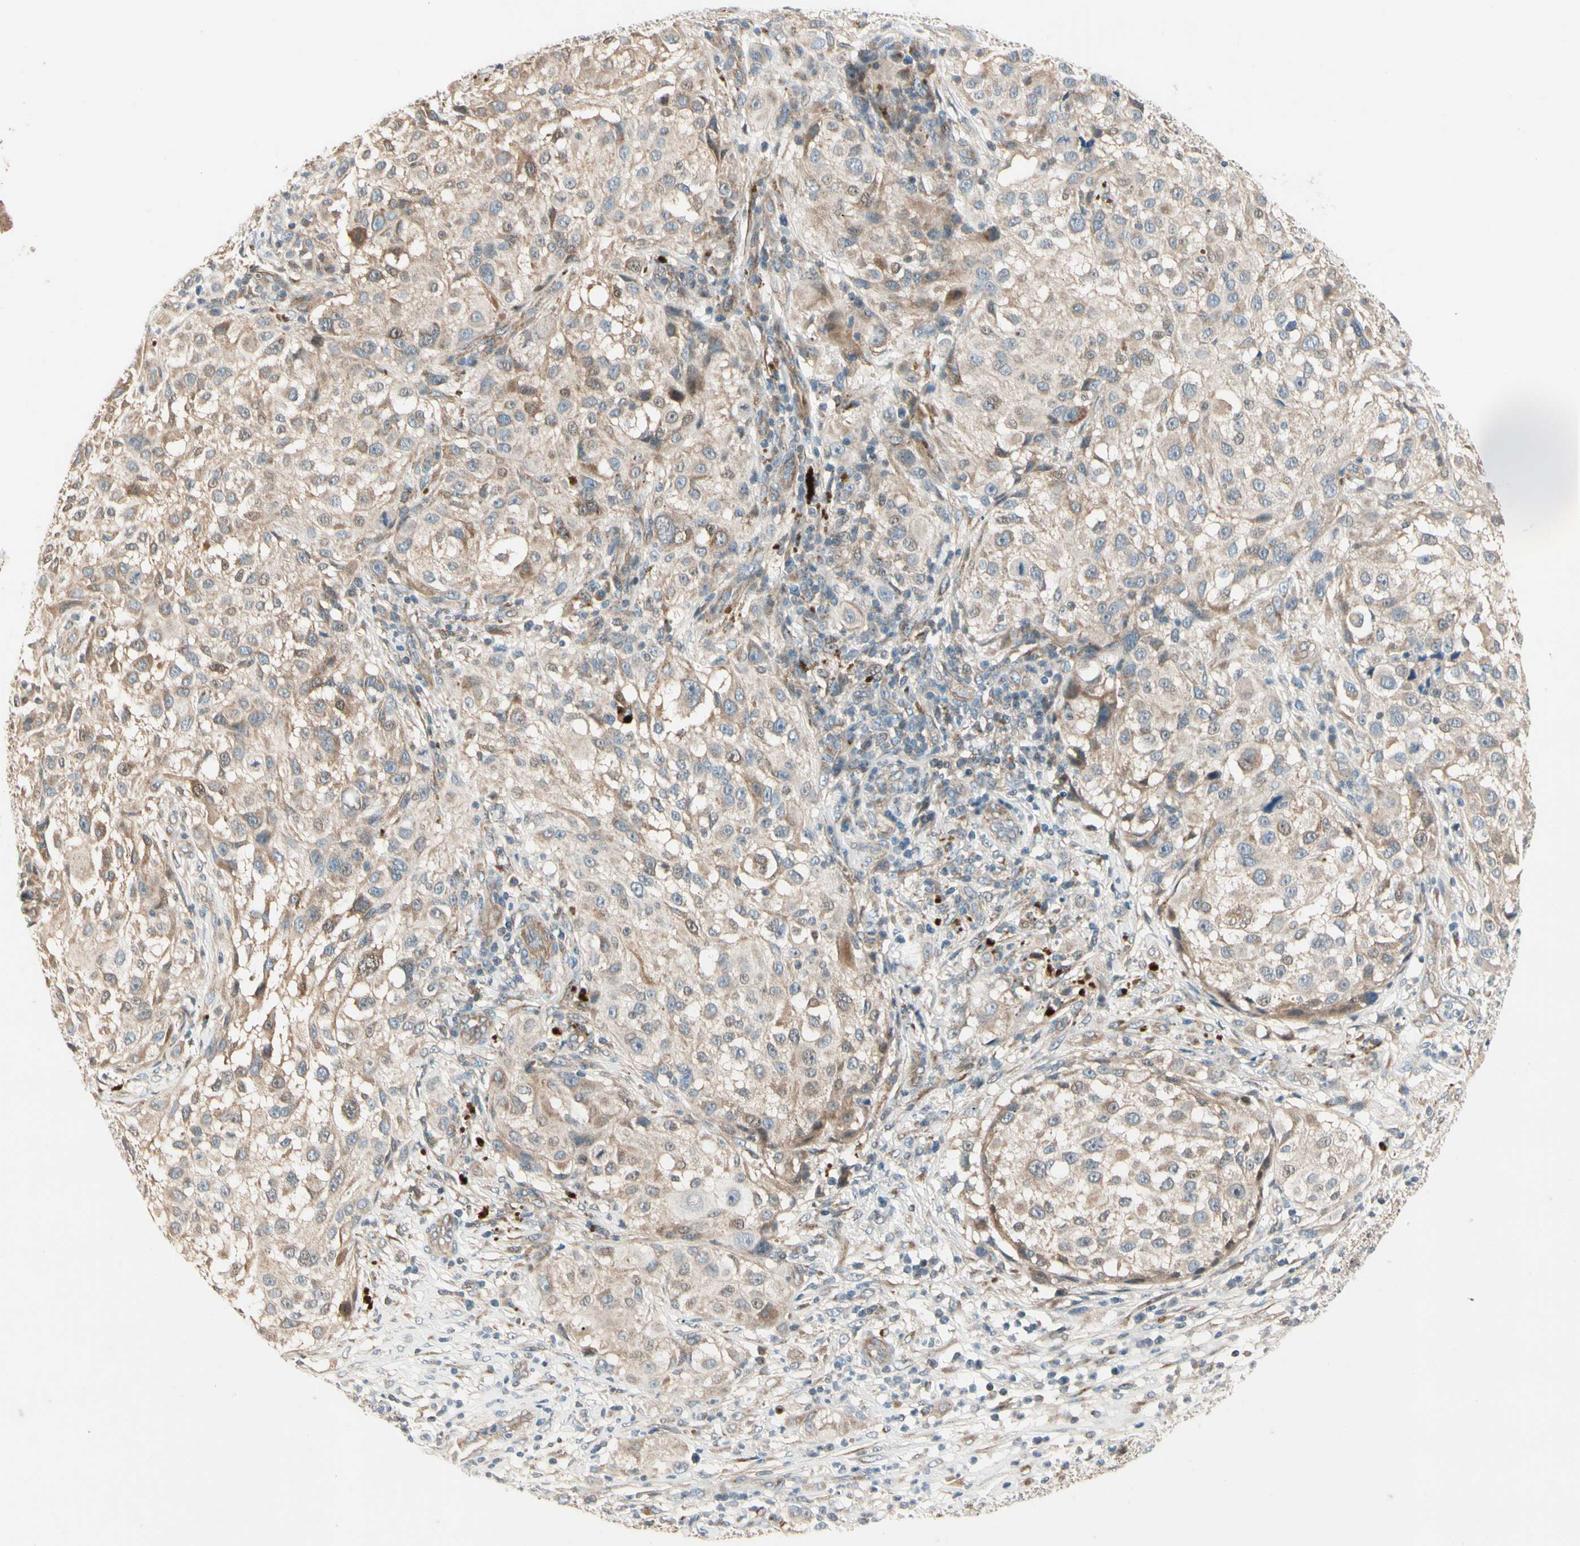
{"staining": {"intensity": "moderate", "quantity": ">75%", "location": "cytoplasmic/membranous"}, "tissue": "melanoma", "cell_type": "Tumor cells", "image_type": "cancer", "snomed": [{"axis": "morphology", "description": "Necrosis, NOS"}, {"axis": "morphology", "description": "Malignant melanoma, NOS"}, {"axis": "topography", "description": "Skin"}], "caption": "Melanoma stained with a protein marker reveals moderate staining in tumor cells.", "gene": "ABCA3", "patient": {"sex": "female", "age": 87}}